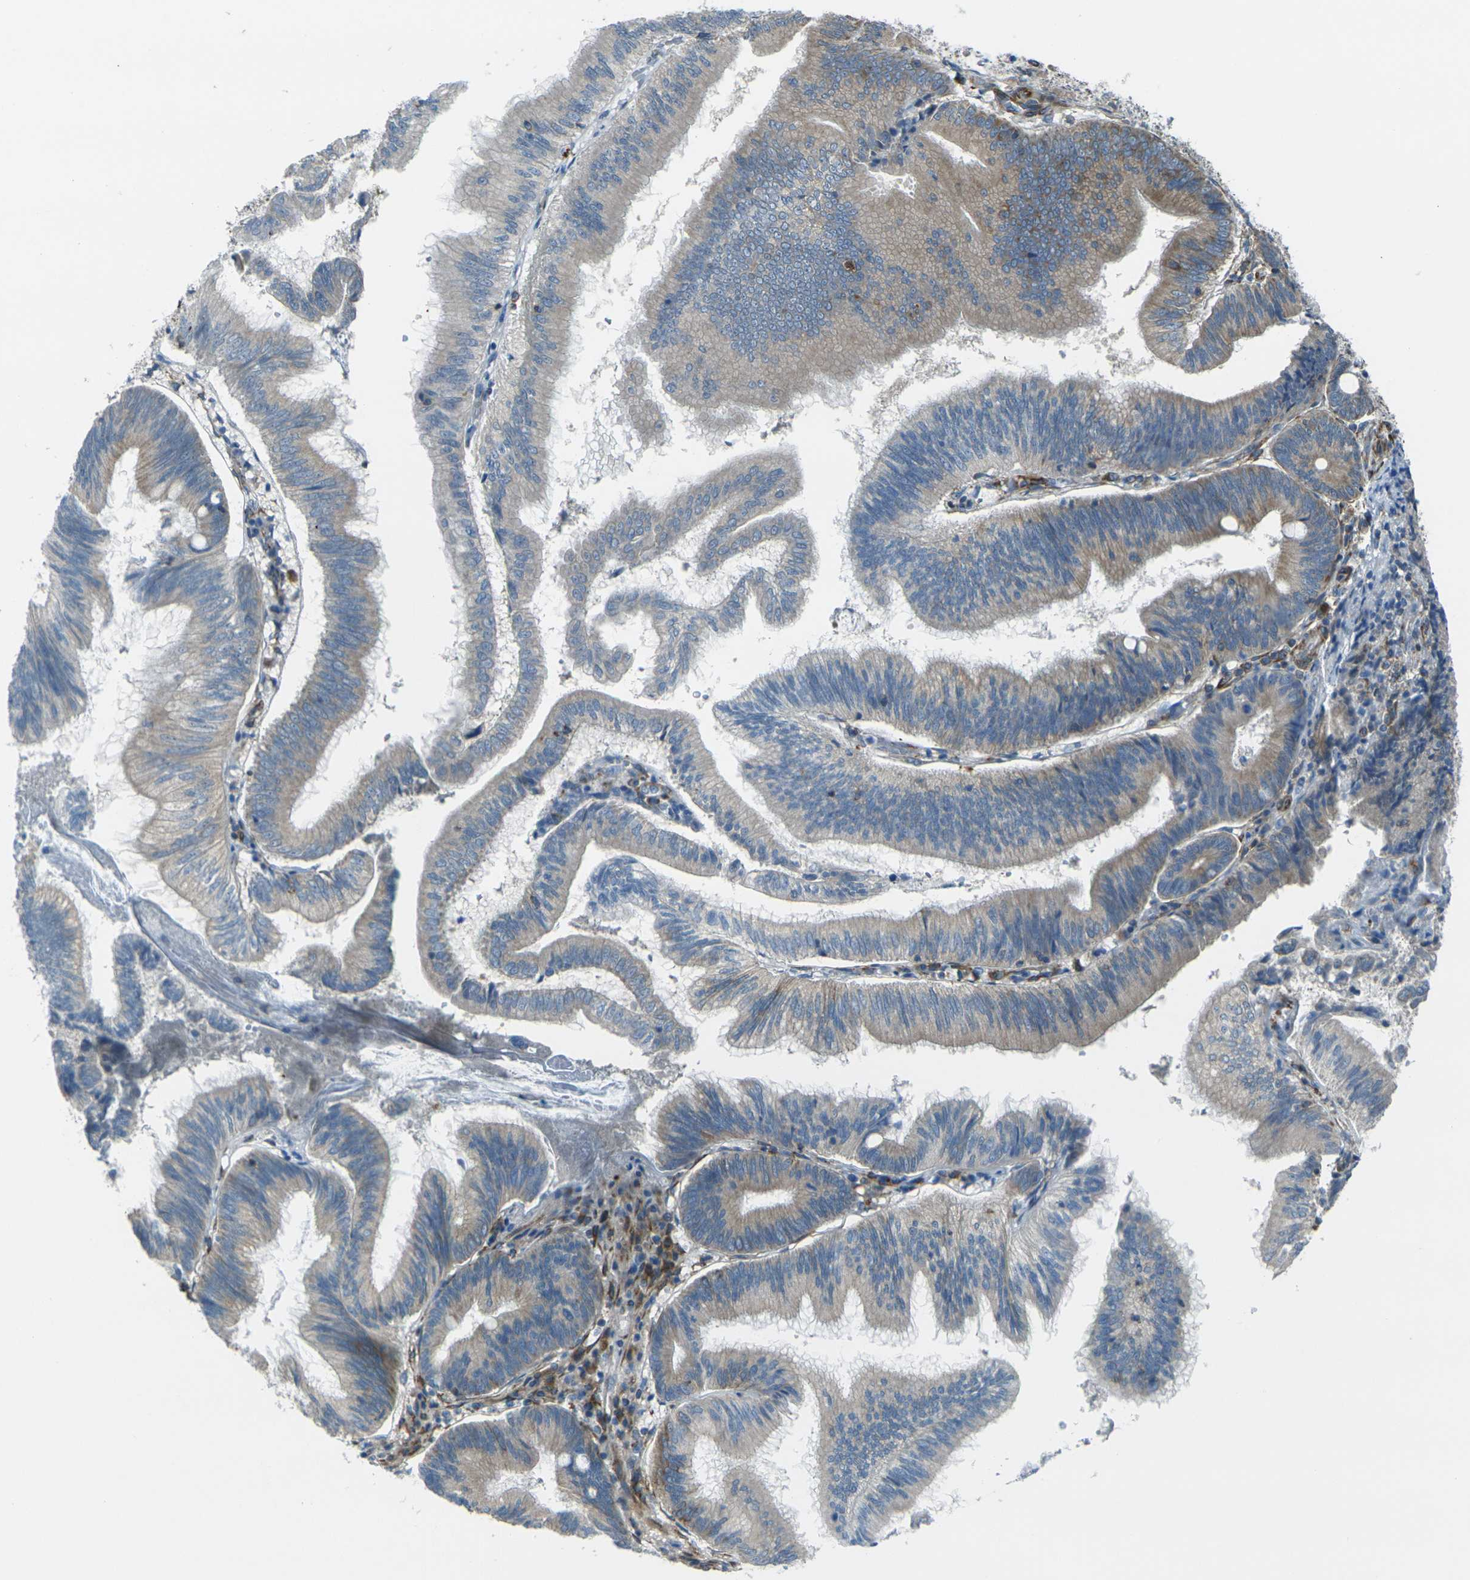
{"staining": {"intensity": "moderate", "quantity": ">75%", "location": "cytoplasmic/membranous"}, "tissue": "pancreatic cancer", "cell_type": "Tumor cells", "image_type": "cancer", "snomed": [{"axis": "morphology", "description": "Adenocarcinoma, NOS"}, {"axis": "topography", "description": "Pancreas"}], "caption": "Pancreatic cancer tissue demonstrates moderate cytoplasmic/membranous expression in approximately >75% of tumor cells, visualized by immunohistochemistry. (Stains: DAB (3,3'-diaminobenzidine) in brown, nuclei in blue, Microscopy: brightfield microscopy at high magnification).", "gene": "CELSR2", "patient": {"sex": "male", "age": 82}}